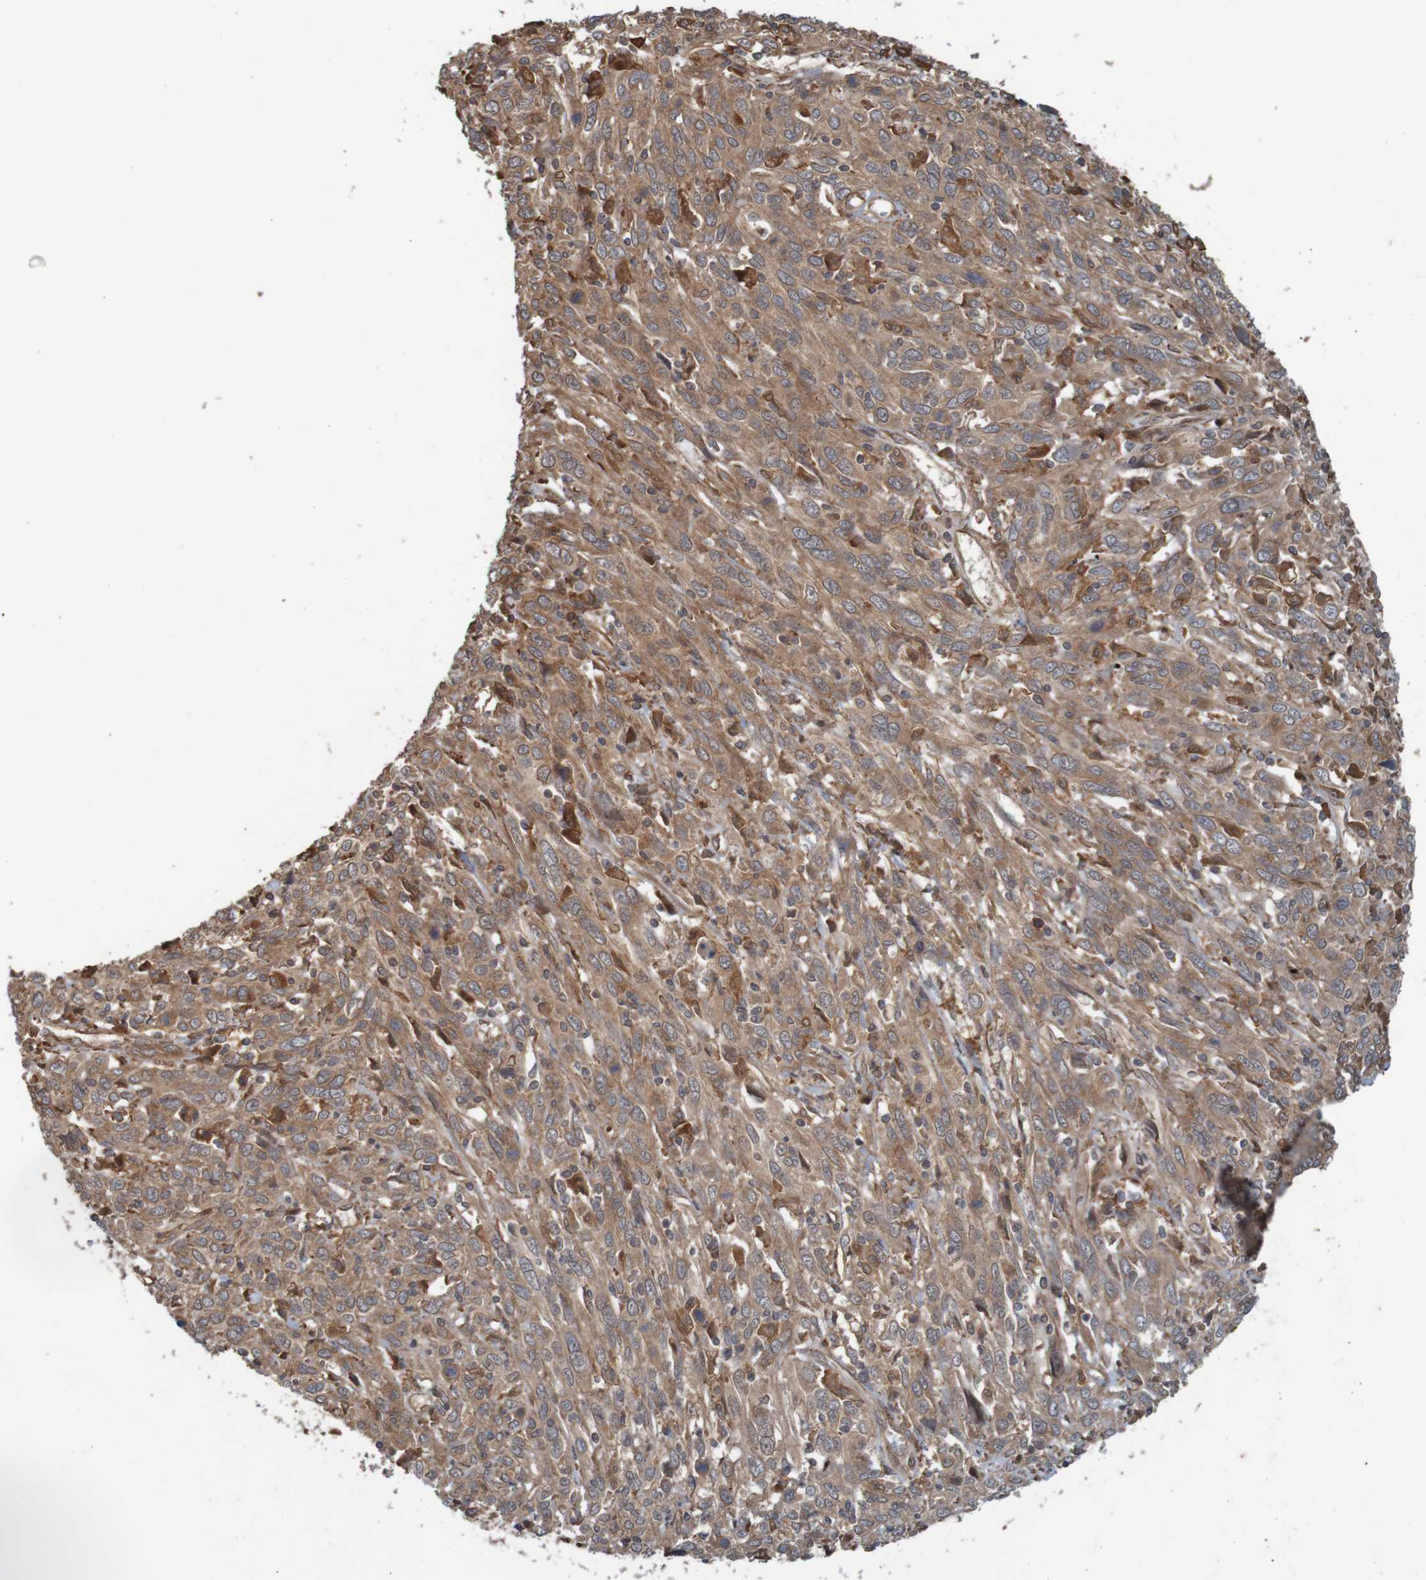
{"staining": {"intensity": "moderate", "quantity": ">75%", "location": "cytoplasmic/membranous"}, "tissue": "cervical cancer", "cell_type": "Tumor cells", "image_type": "cancer", "snomed": [{"axis": "morphology", "description": "Squamous cell carcinoma, NOS"}, {"axis": "topography", "description": "Cervix"}], "caption": "Cervical cancer stained for a protein displays moderate cytoplasmic/membranous positivity in tumor cells.", "gene": "ARHGEF11", "patient": {"sex": "female", "age": 46}}